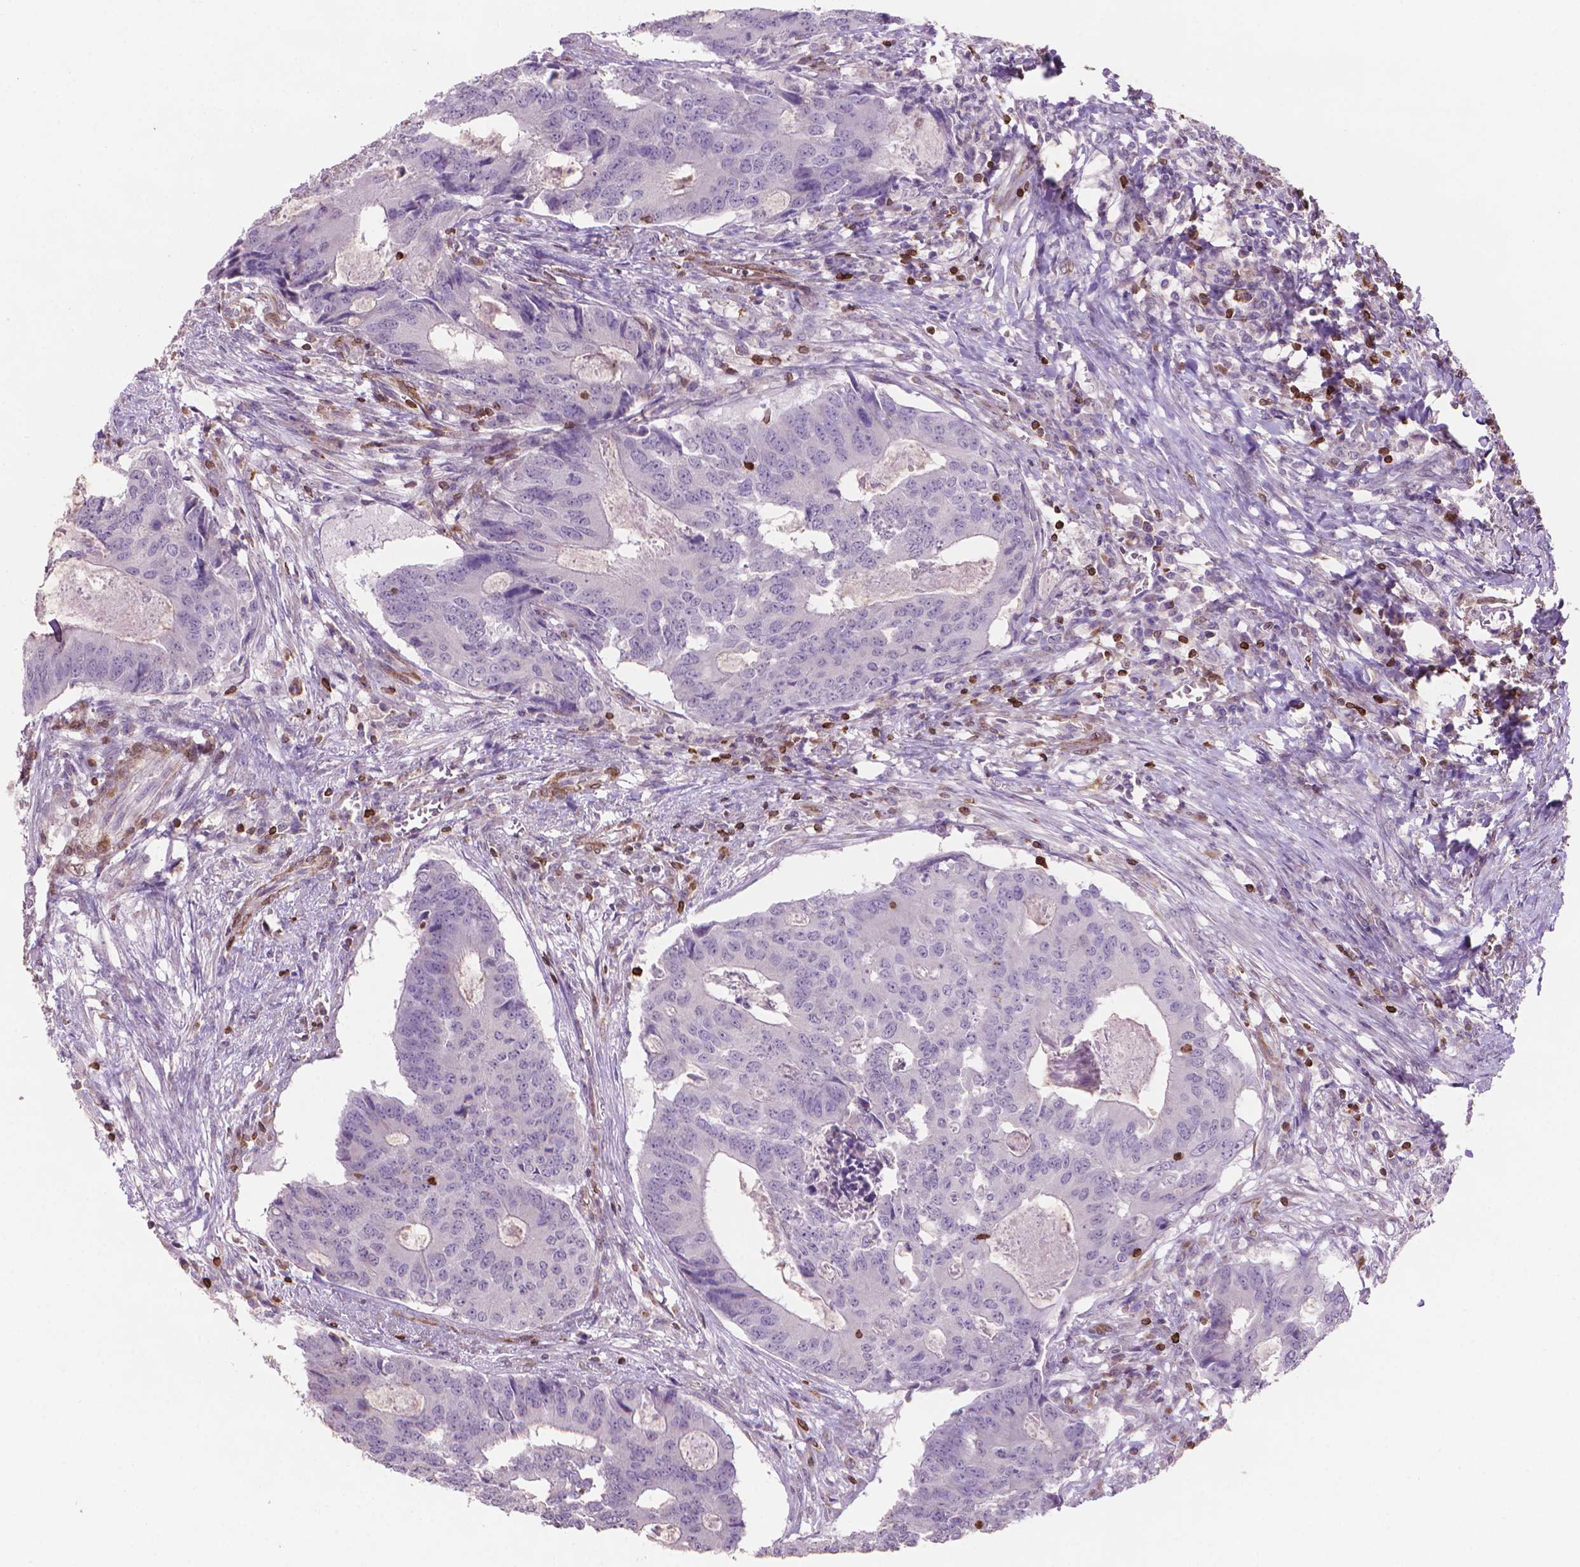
{"staining": {"intensity": "negative", "quantity": "none", "location": "none"}, "tissue": "colorectal cancer", "cell_type": "Tumor cells", "image_type": "cancer", "snomed": [{"axis": "morphology", "description": "Adenocarcinoma, NOS"}, {"axis": "topography", "description": "Colon"}], "caption": "DAB (3,3'-diaminobenzidine) immunohistochemical staining of colorectal adenocarcinoma displays no significant positivity in tumor cells. (DAB (3,3'-diaminobenzidine) IHC, high magnification).", "gene": "BCL2", "patient": {"sex": "male", "age": 67}}